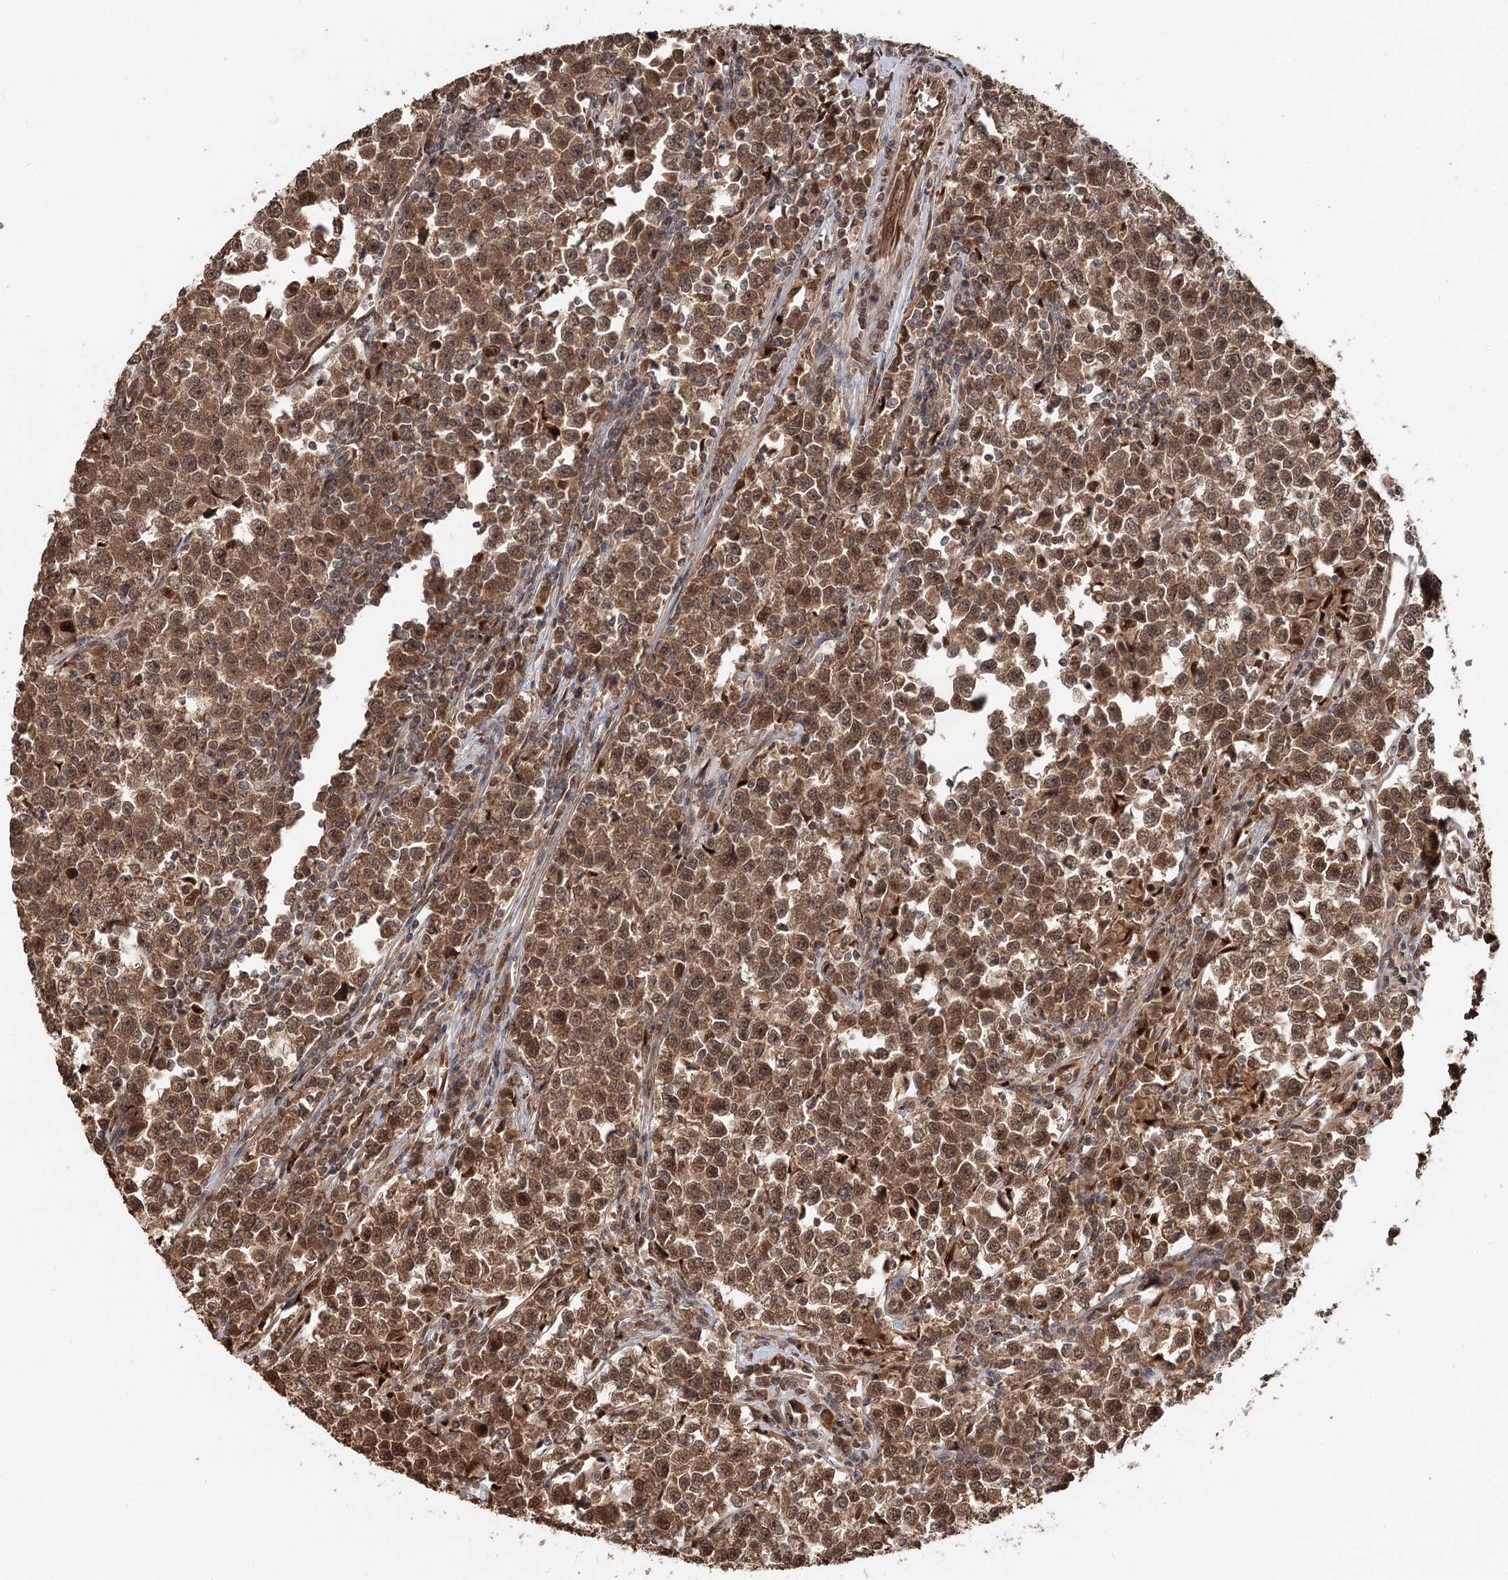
{"staining": {"intensity": "moderate", "quantity": ">75%", "location": "cytoplasmic/membranous,nuclear"}, "tissue": "testis cancer", "cell_type": "Tumor cells", "image_type": "cancer", "snomed": [{"axis": "morphology", "description": "Normal tissue, NOS"}, {"axis": "morphology", "description": "Seminoma, NOS"}, {"axis": "topography", "description": "Testis"}], "caption": "A high-resolution photomicrograph shows immunohistochemistry (IHC) staining of testis cancer (seminoma), which shows moderate cytoplasmic/membranous and nuclear positivity in approximately >75% of tumor cells.", "gene": "N6AMT1", "patient": {"sex": "male", "age": 43}}